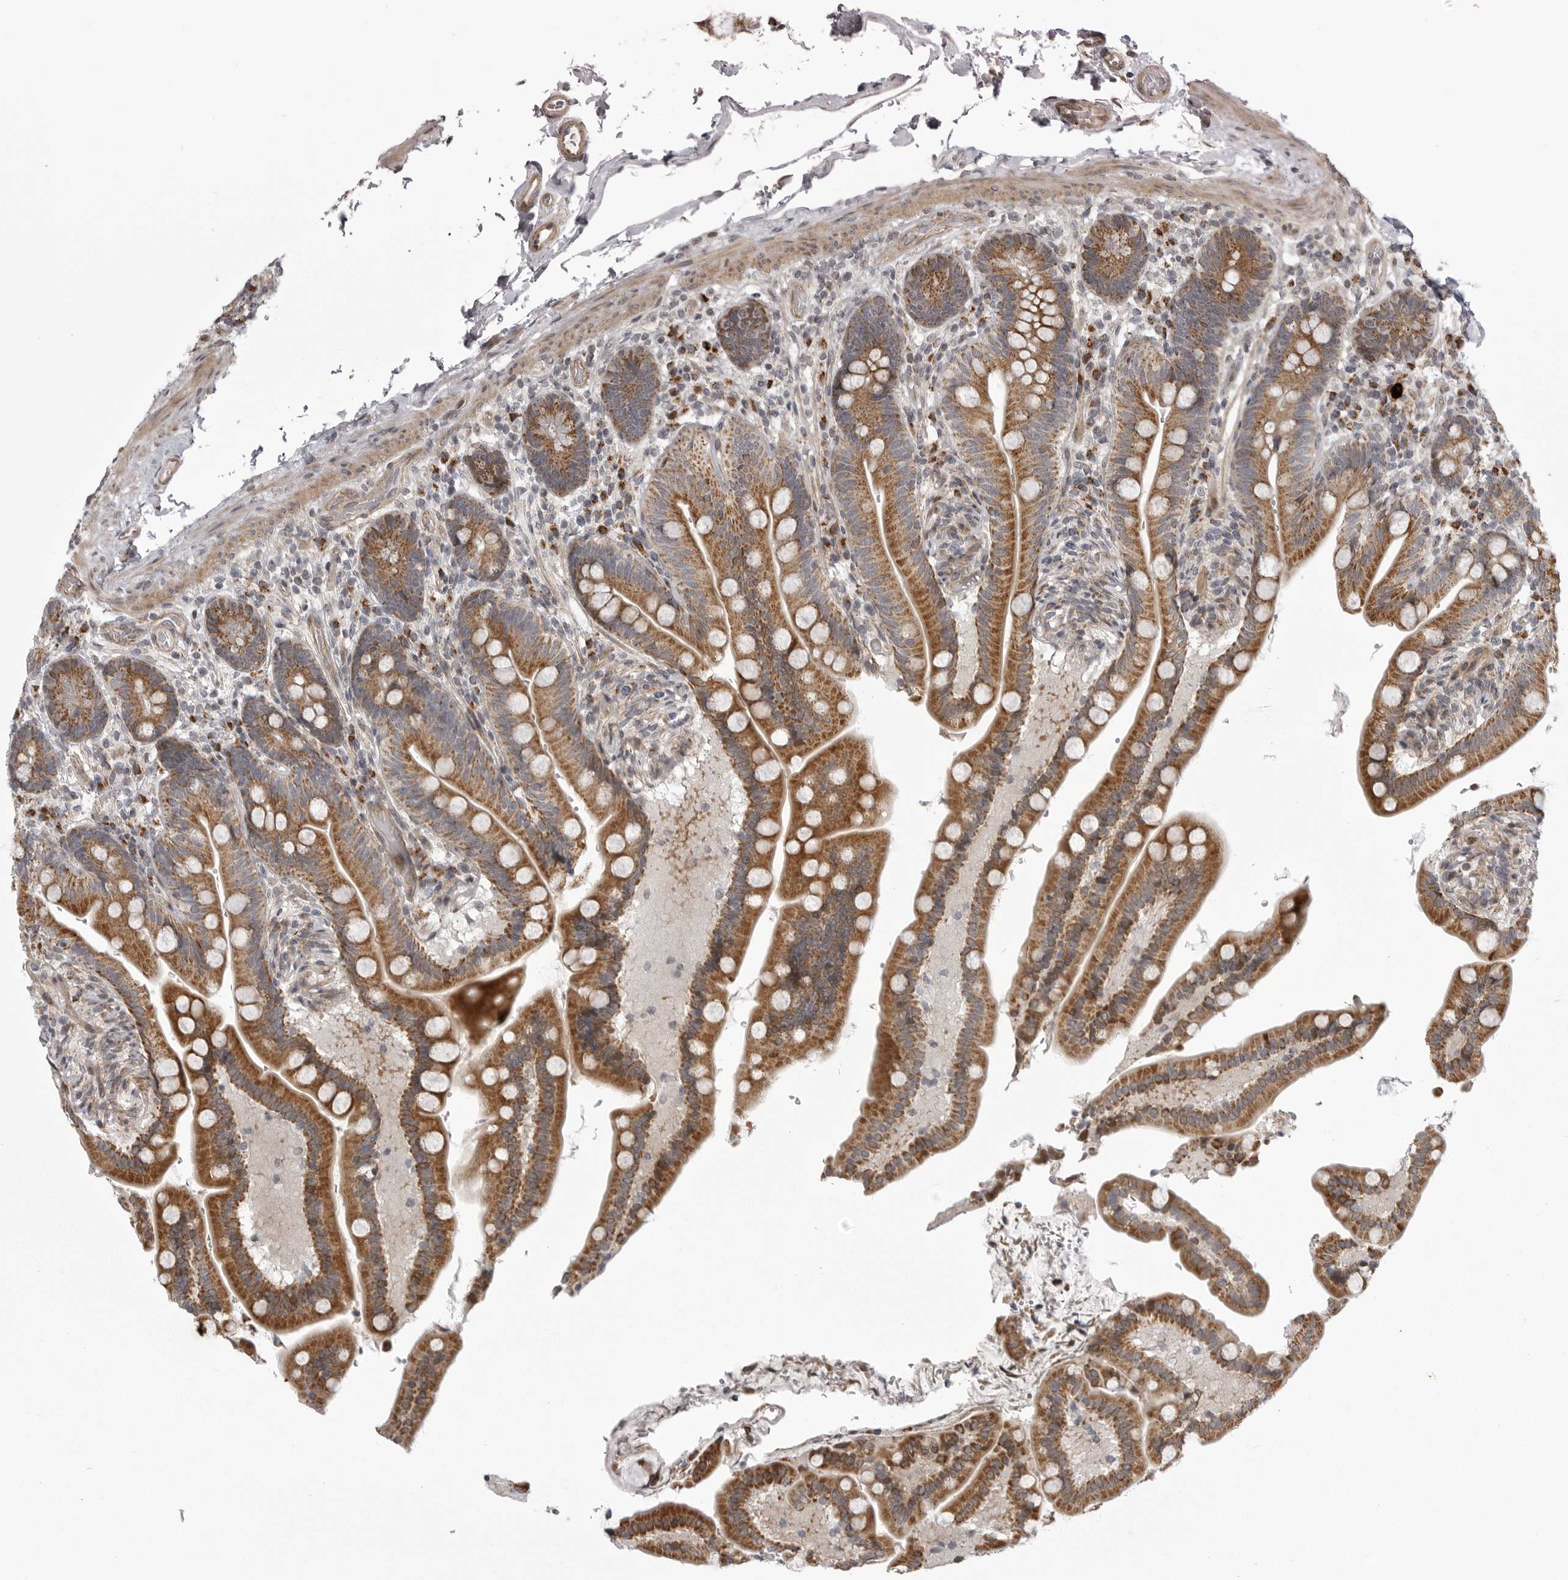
{"staining": {"intensity": "weak", "quantity": ">75%", "location": "cytoplasmic/membranous"}, "tissue": "colon", "cell_type": "Endothelial cells", "image_type": "normal", "snomed": [{"axis": "morphology", "description": "Normal tissue, NOS"}, {"axis": "topography", "description": "Smooth muscle"}, {"axis": "topography", "description": "Colon"}], "caption": "This histopathology image displays immunohistochemistry (IHC) staining of normal human colon, with low weak cytoplasmic/membranous staining in about >75% of endothelial cells.", "gene": "TMPRSS11F", "patient": {"sex": "male", "age": 73}}